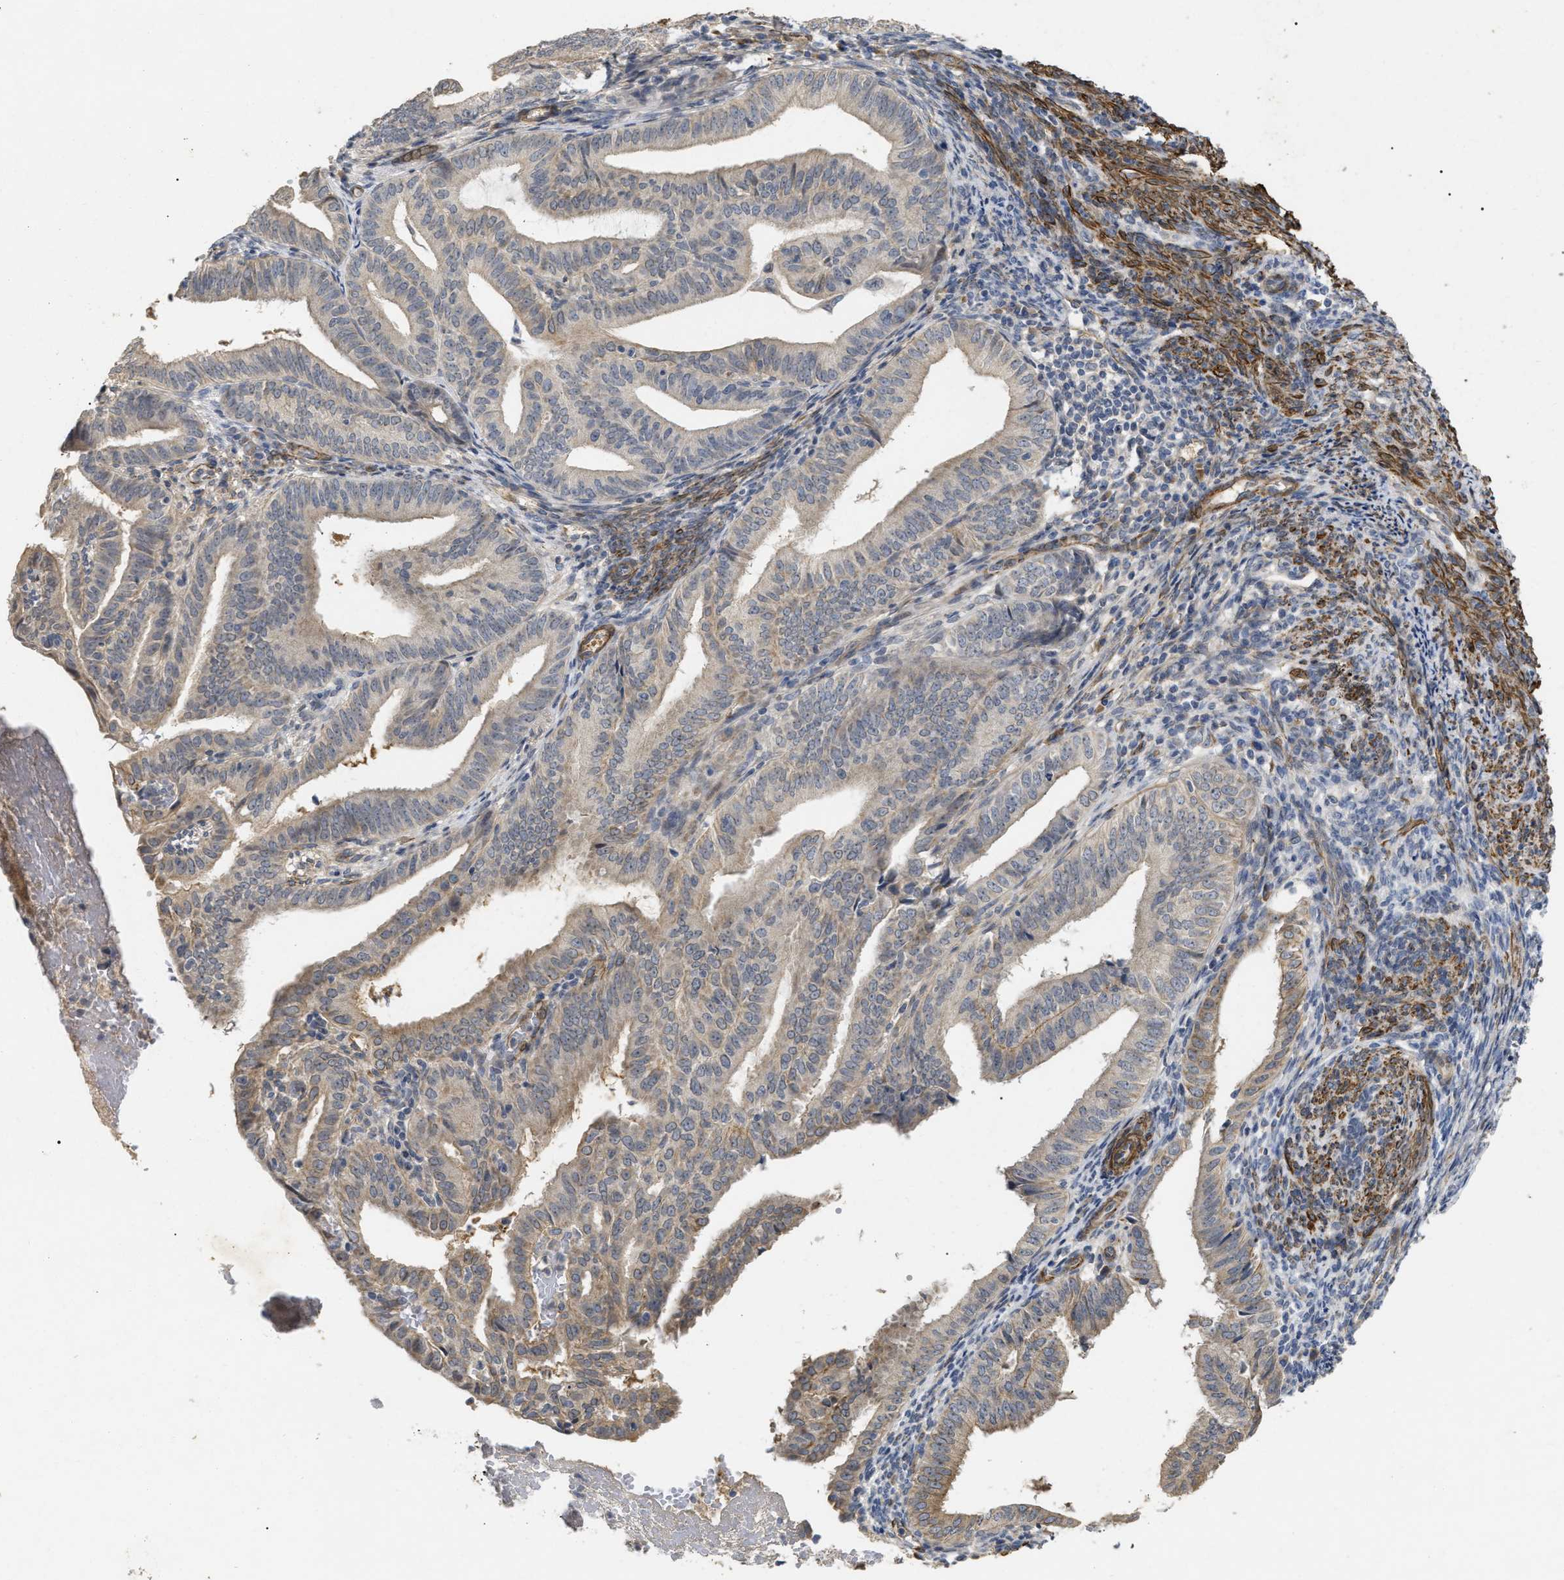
{"staining": {"intensity": "weak", "quantity": "<25%", "location": "cytoplasmic/membranous"}, "tissue": "endometrial cancer", "cell_type": "Tumor cells", "image_type": "cancer", "snomed": [{"axis": "morphology", "description": "Adenocarcinoma, NOS"}, {"axis": "topography", "description": "Endometrium"}], "caption": "There is no significant staining in tumor cells of endometrial cancer (adenocarcinoma). Nuclei are stained in blue.", "gene": "ST6GALNAC6", "patient": {"sex": "female", "age": 58}}